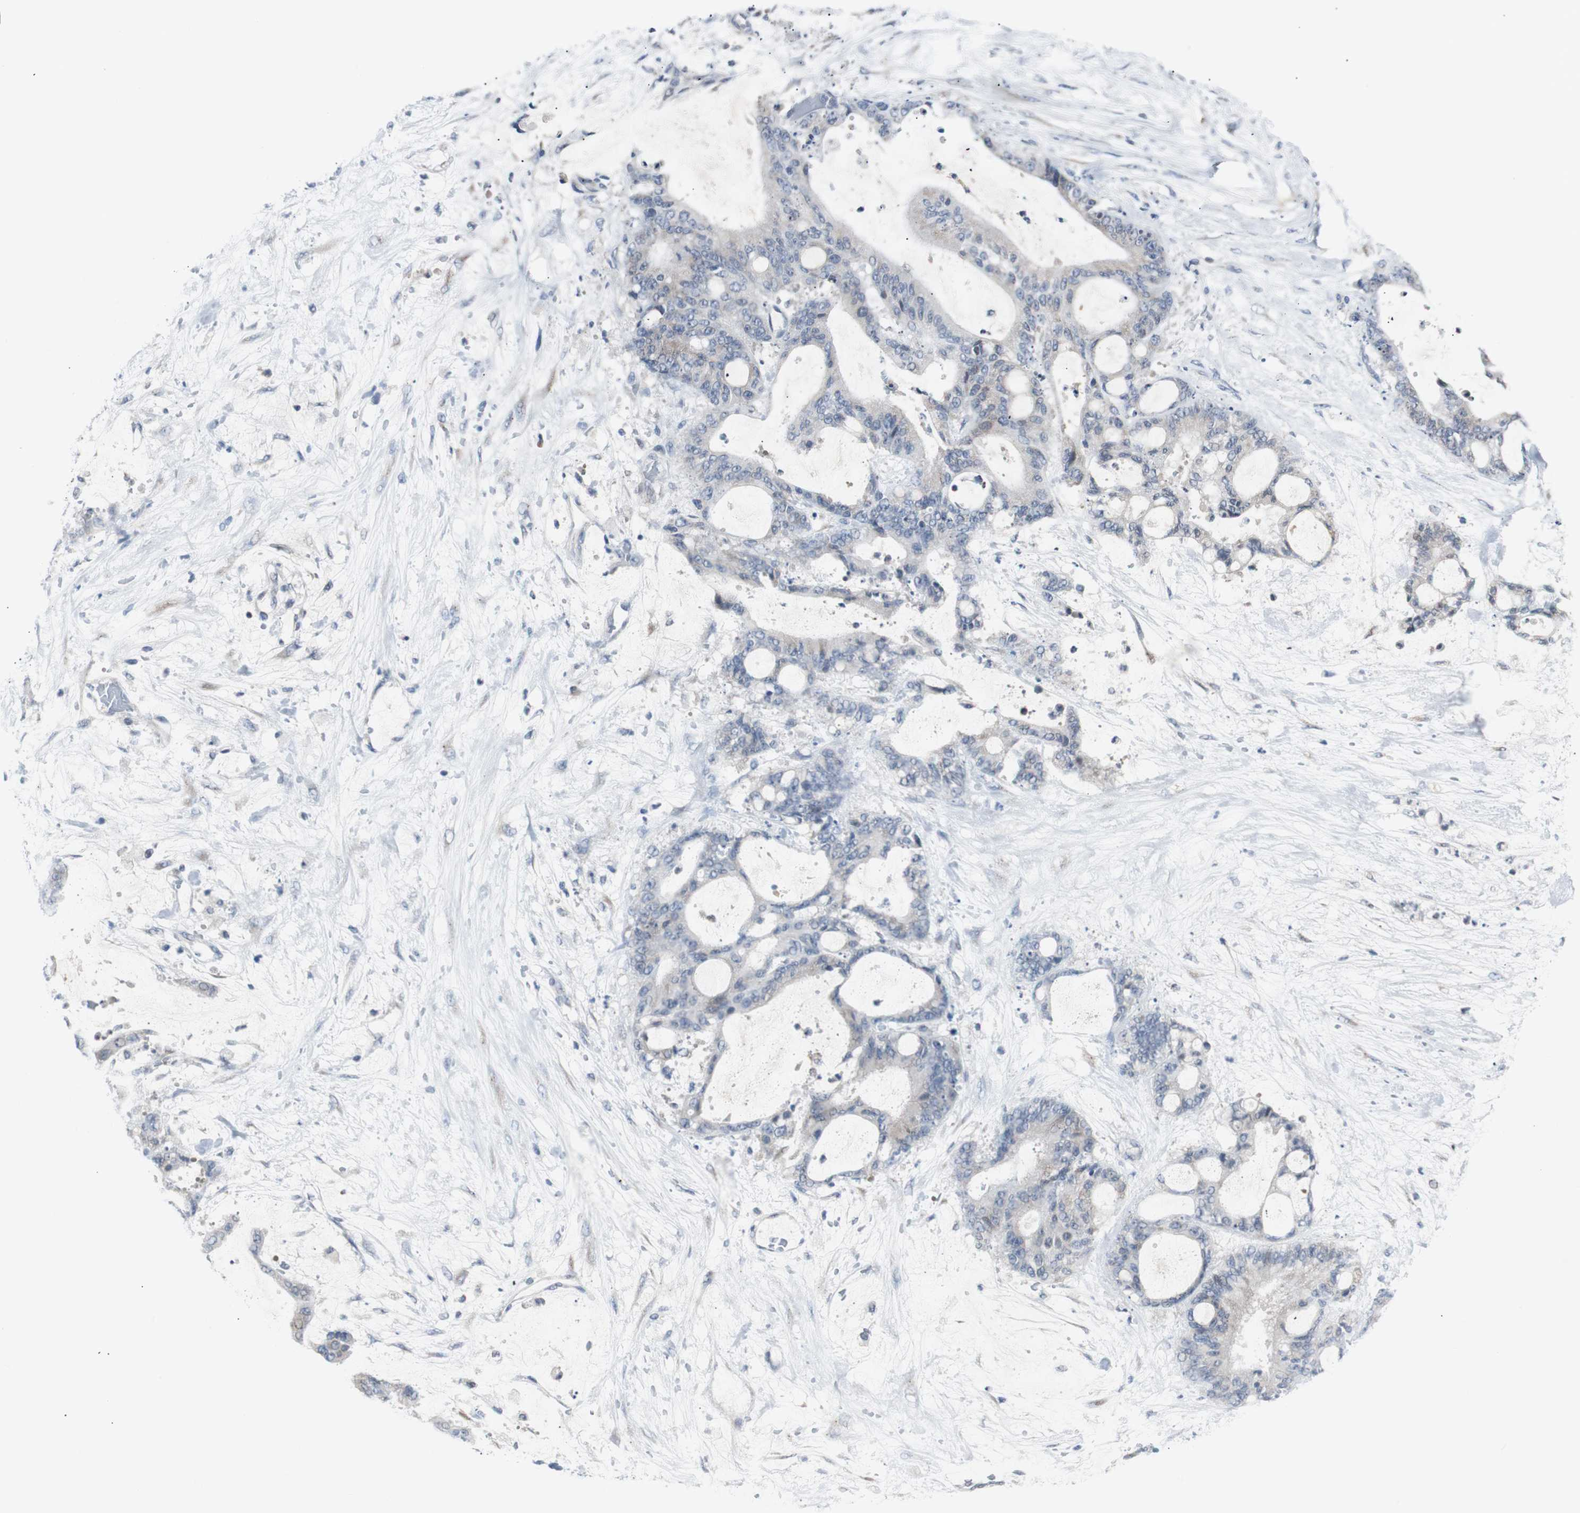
{"staining": {"intensity": "negative", "quantity": "none", "location": "none"}, "tissue": "liver cancer", "cell_type": "Tumor cells", "image_type": "cancer", "snomed": [{"axis": "morphology", "description": "Cholangiocarcinoma"}, {"axis": "topography", "description": "Liver"}], "caption": "The photomicrograph demonstrates no staining of tumor cells in cholangiocarcinoma (liver).", "gene": "SOX30", "patient": {"sex": "female", "age": 73}}